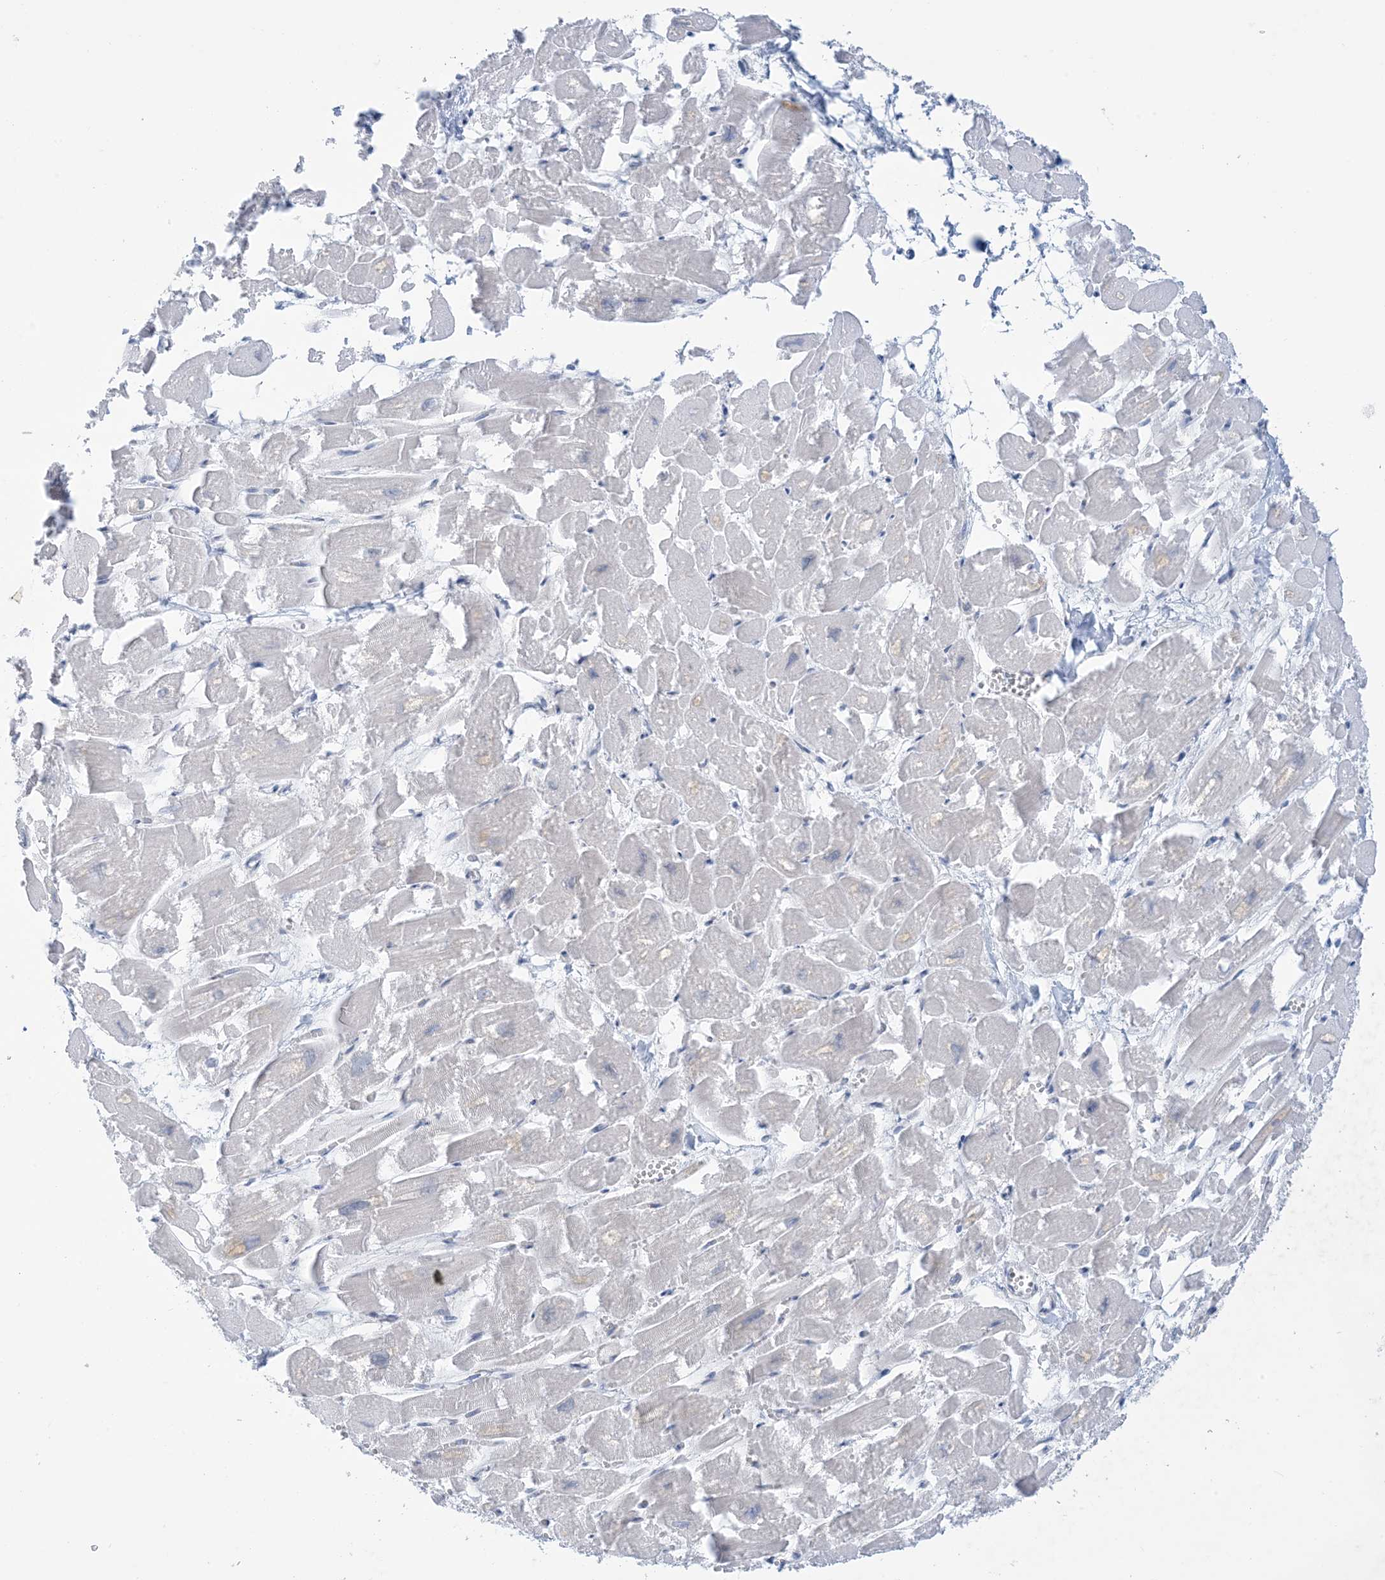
{"staining": {"intensity": "weak", "quantity": "<25%", "location": "cytoplasmic/membranous"}, "tissue": "heart muscle", "cell_type": "Cardiomyocytes", "image_type": "normal", "snomed": [{"axis": "morphology", "description": "Normal tissue, NOS"}, {"axis": "topography", "description": "Heart"}], "caption": "This is a micrograph of immunohistochemistry staining of normal heart muscle, which shows no positivity in cardiomyocytes.", "gene": "MRPS18A", "patient": {"sex": "male", "age": 54}}